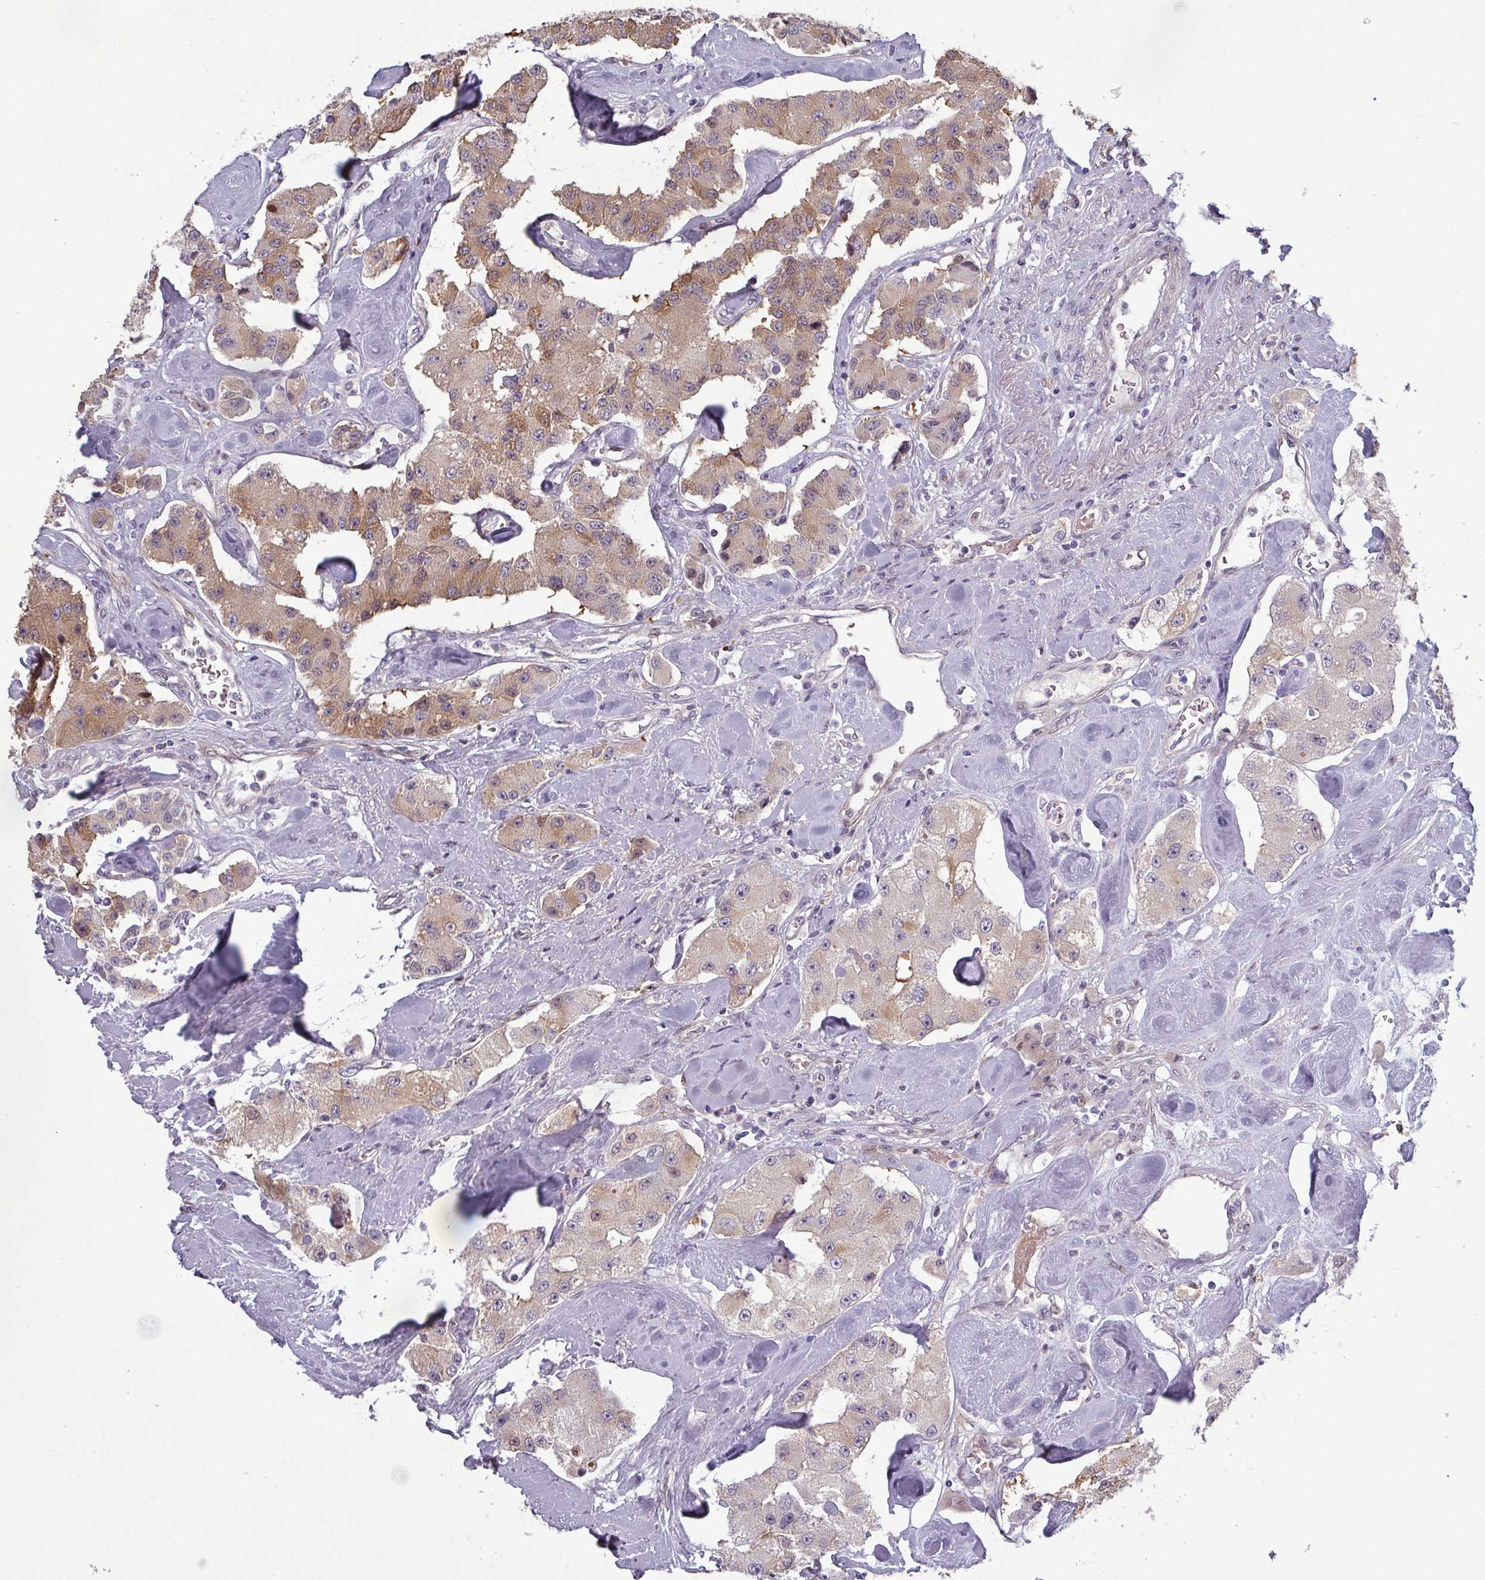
{"staining": {"intensity": "moderate", "quantity": ">75%", "location": "cytoplasmic/membranous"}, "tissue": "carcinoid", "cell_type": "Tumor cells", "image_type": "cancer", "snomed": [{"axis": "morphology", "description": "Carcinoid, malignant, NOS"}, {"axis": "topography", "description": "Pancreas"}], "caption": "The immunohistochemical stain highlights moderate cytoplasmic/membranous staining in tumor cells of carcinoid (malignant) tissue. Immunohistochemistry (ihc) stains the protein in brown and the nuclei are stained blue.", "gene": "PRAMEF12", "patient": {"sex": "male", "age": 41}}